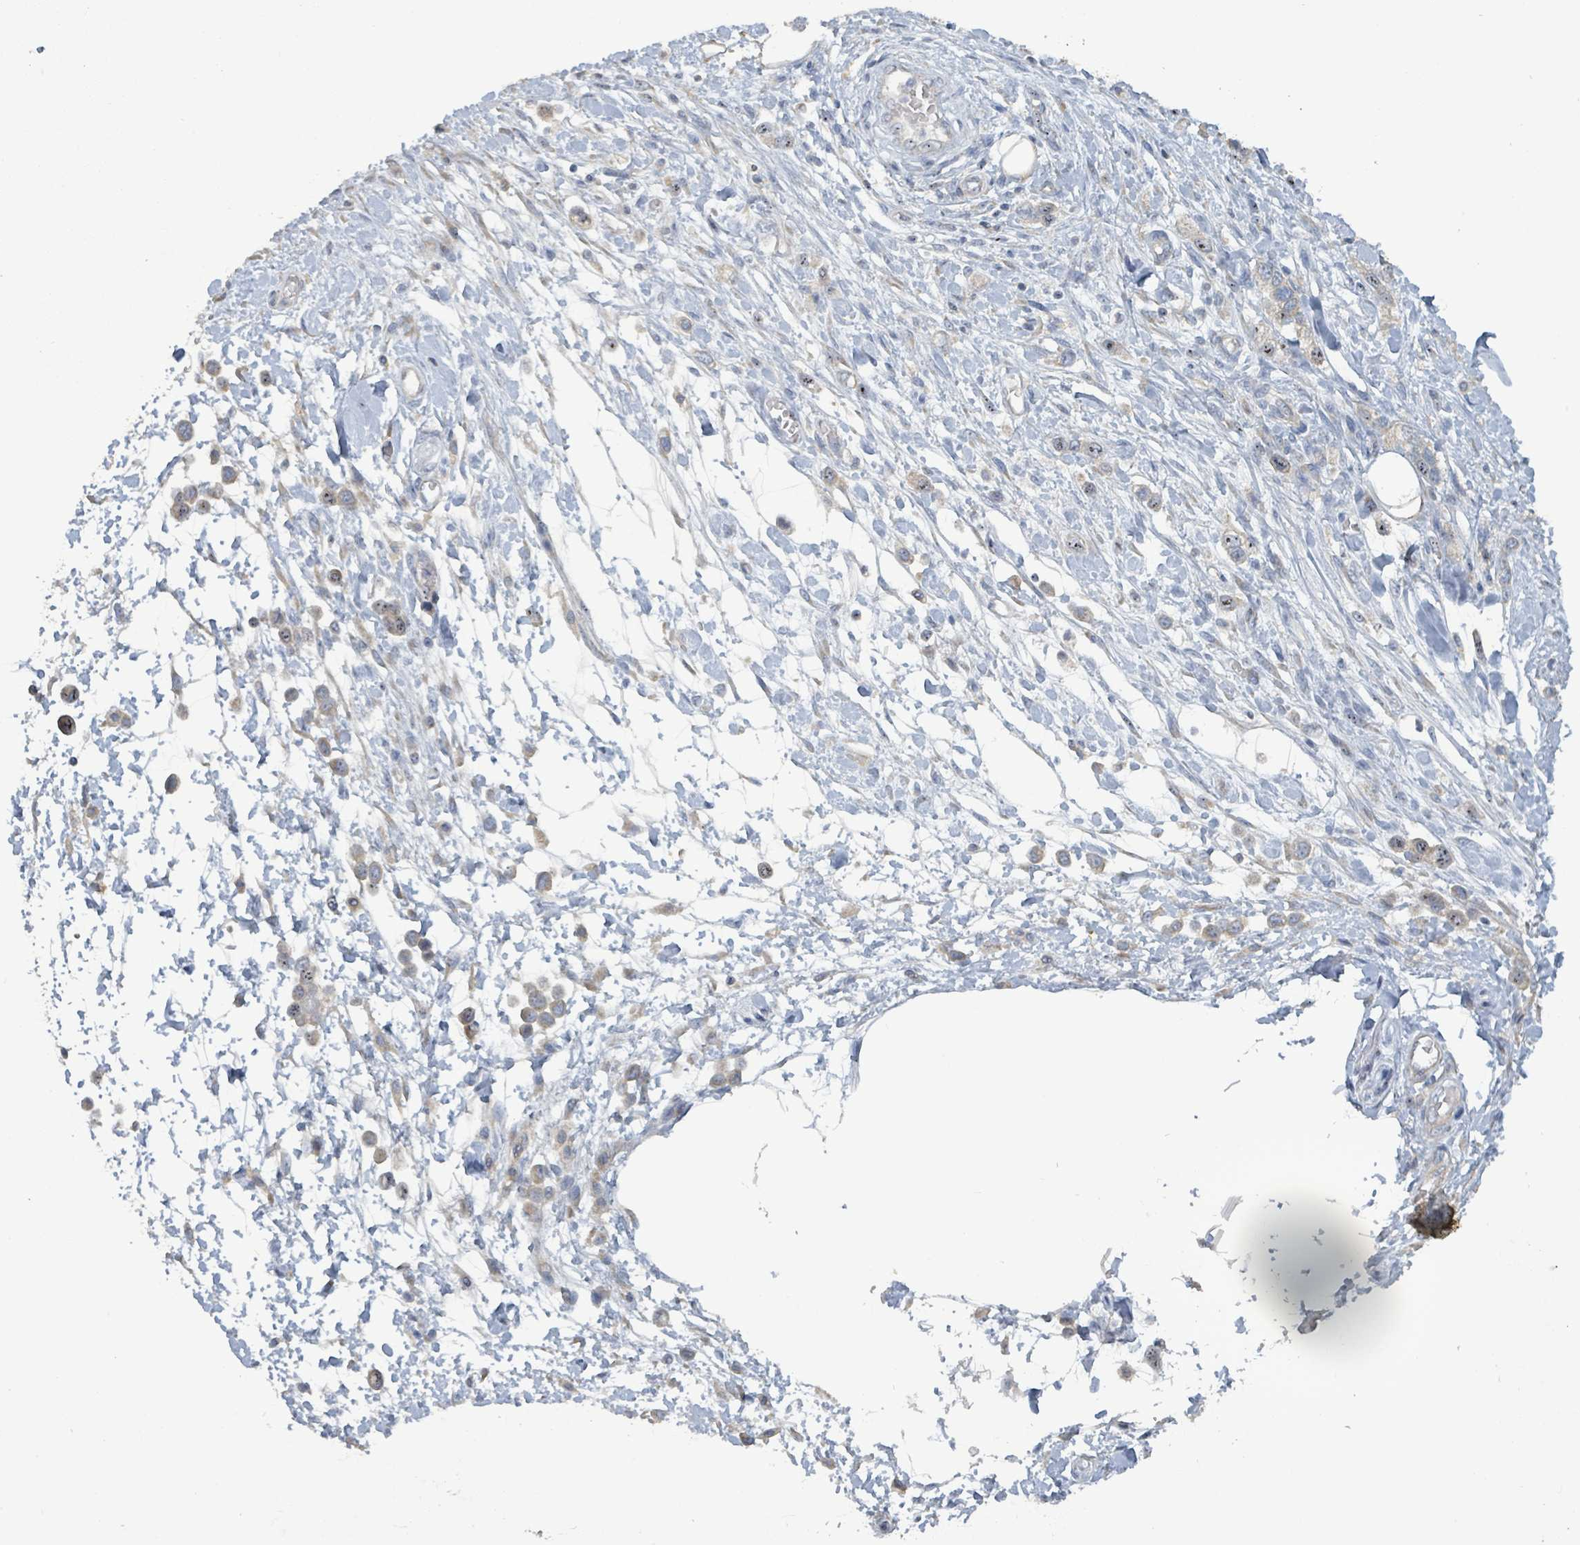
{"staining": {"intensity": "weak", "quantity": ">75%", "location": "cytoplasmic/membranous"}, "tissue": "stomach cancer", "cell_type": "Tumor cells", "image_type": "cancer", "snomed": [{"axis": "morphology", "description": "Adenocarcinoma, NOS"}, {"axis": "topography", "description": "Stomach"}], "caption": "Protein staining demonstrates weak cytoplasmic/membranous staining in approximately >75% of tumor cells in stomach adenocarcinoma.", "gene": "RPL32", "patient": {"sex": "female", "age": 65}}